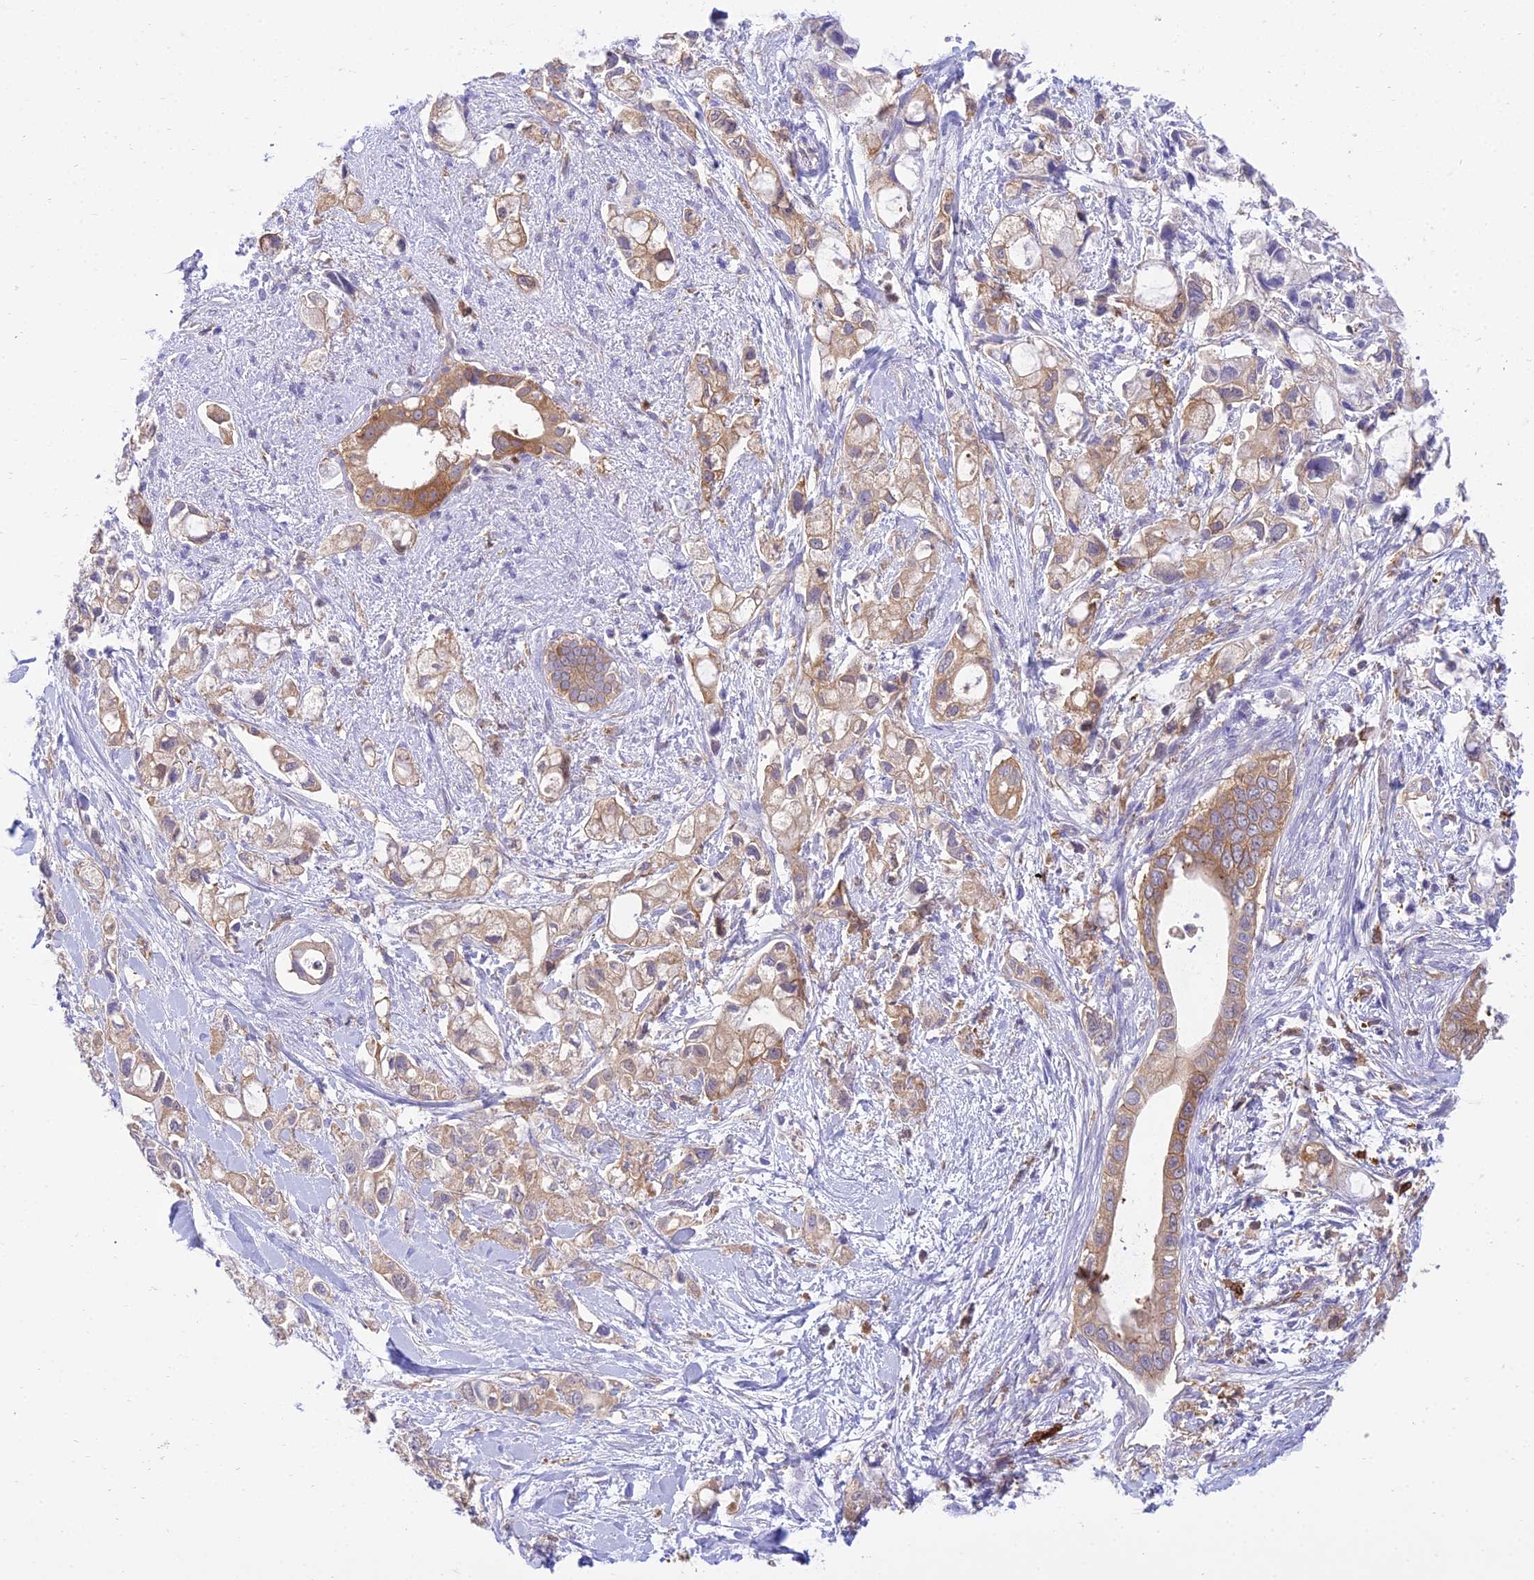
{"staining": {"intensity": "weak", "quantity": ">75%", "location": "cytoplasmic/membranous"}, "tissue": "pancreatic cancer", "cell_type": "Tumor cells", "image_type": "cancer", "snomed": [{"axis": "morphology", "description": "Adenocarcinoma, NOS"}, {"axis": "topography", "description": "Pancreas"}], "caption": "Protein analysis of pancreatic cancer tissue shows weak cytoplasmic/membranous expression in about >75% of tumor cells. (DAB (3,3'-diaminobenzidine) = brown stain, brightfield microscopy at high magnification).", "gene": "UBE2G1", "patient": {"sex": "female", "age": 56}}